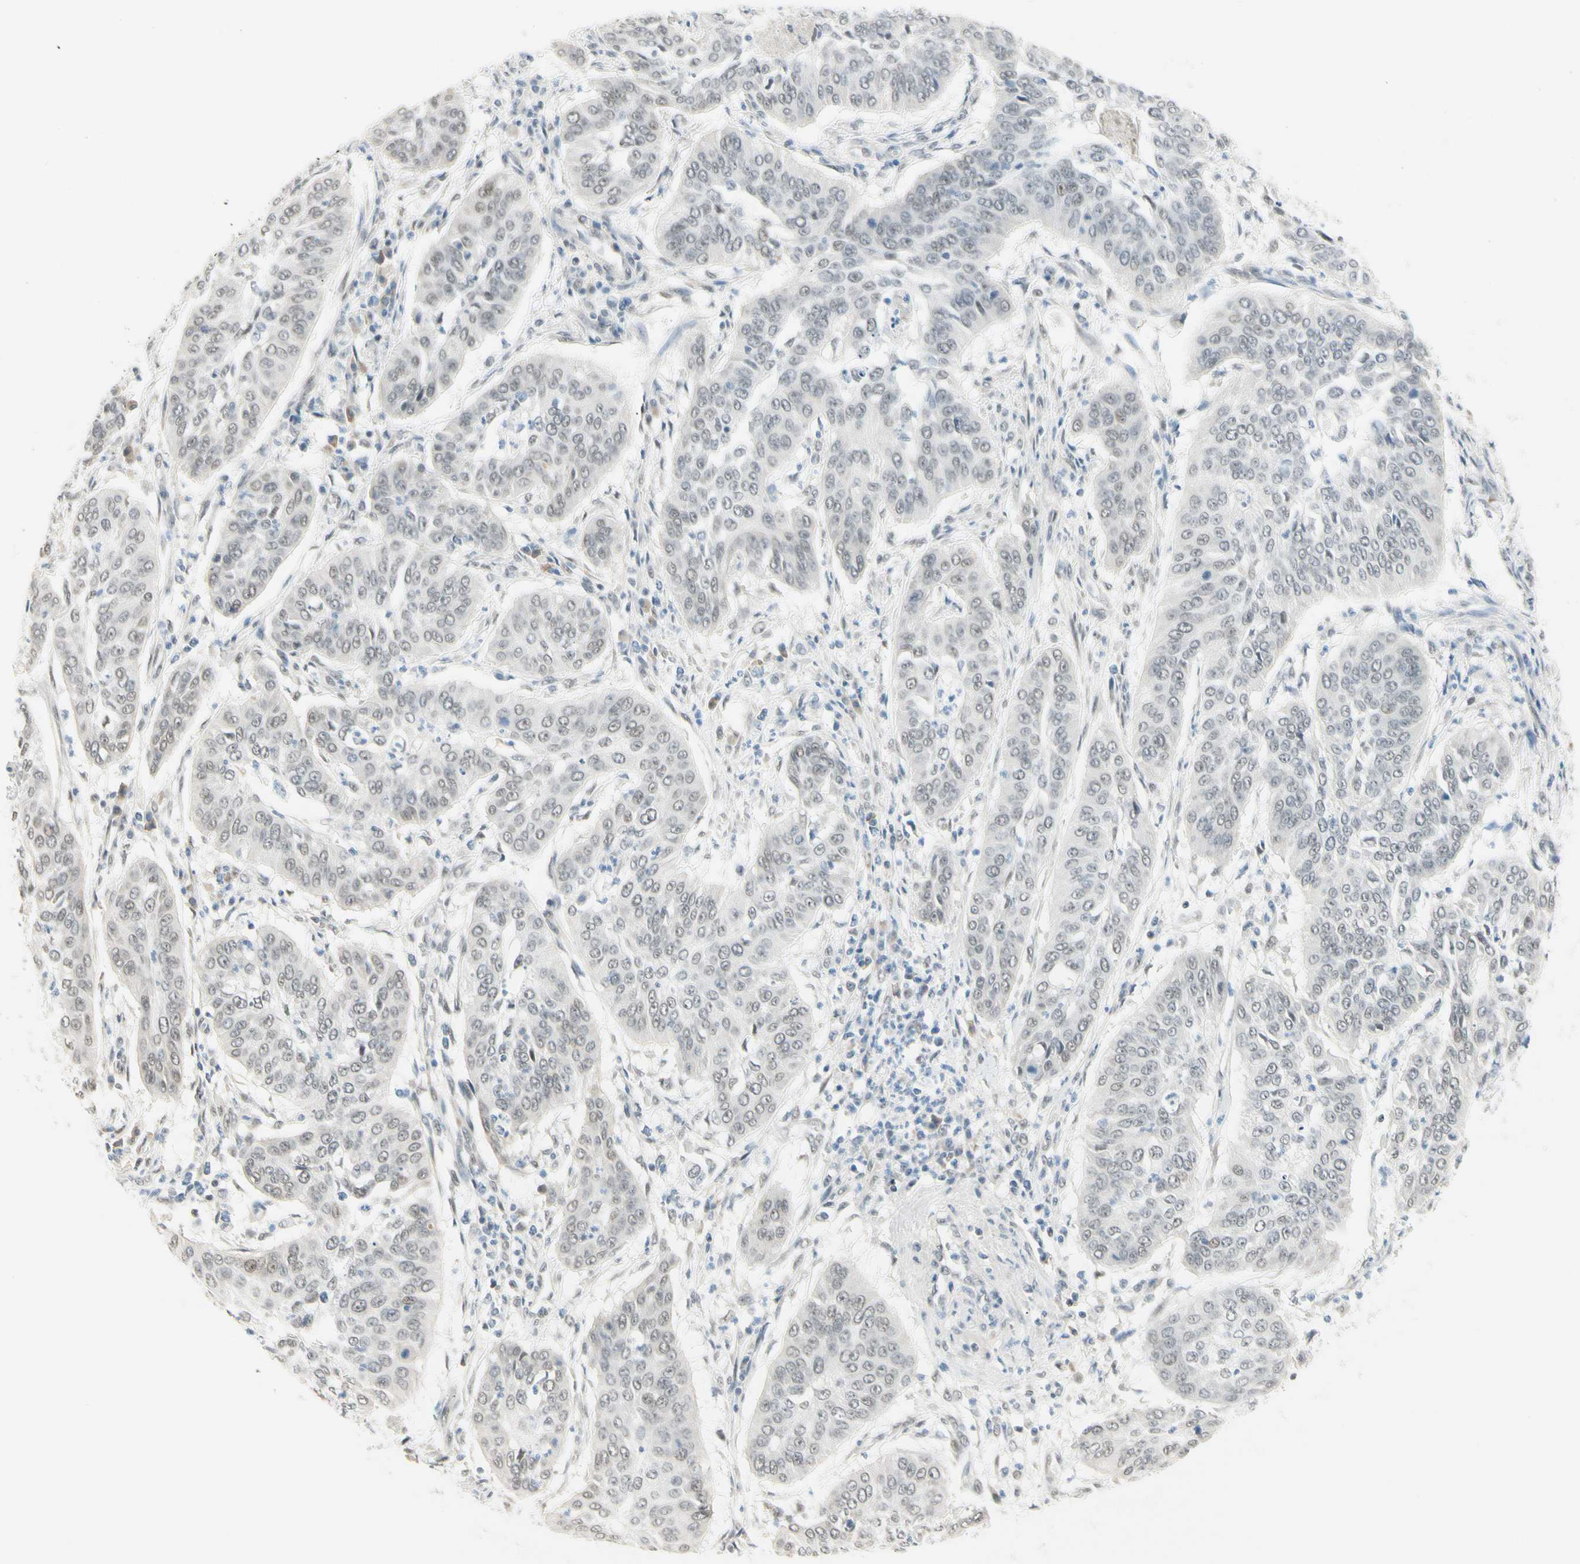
{"staining": {"intensity": "weak", "quantity": "<25%", "location": "nuclear"}, "tissue": "cervical cancer", "cell_type": "Tumor cells", "image_type": "cancer", "snomed": [{"axis": "morphology", "description": "Normal tissue, NOS"}, {"axis": "morphology", "description": "Squamous cell carcinoma, NOS"}, {"axis": "topography", "description": "Cervix"}], "caption": "IHC of human cervical squamous cell carcinoma displays no expression in tumor cells.", "gene": "ASPN", "patient": {"sex": "female", "age": 39}}